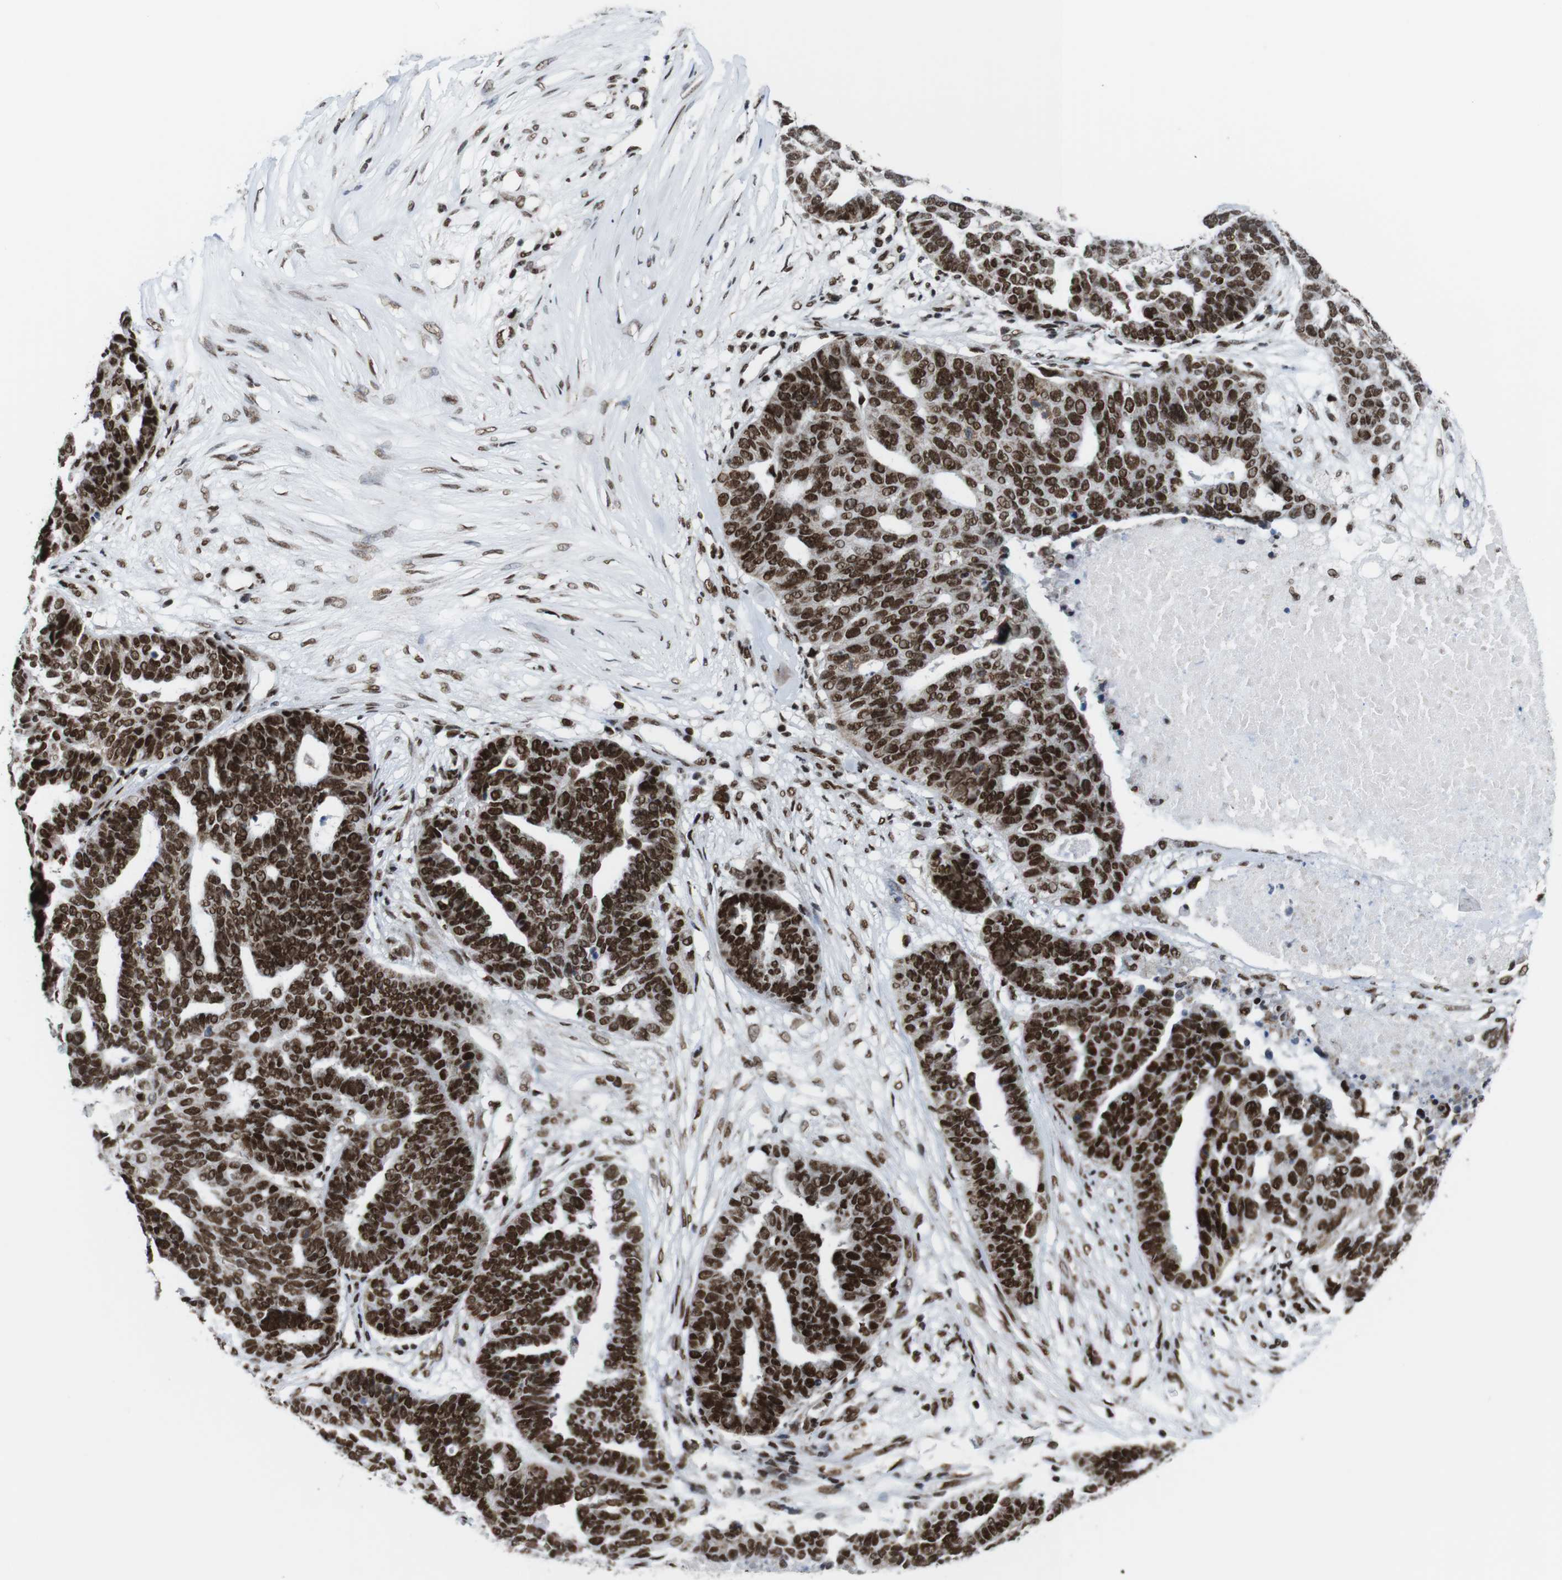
{"staining": {"intensity": "strong", "quantity": ">75%", "location": "nuclear"}, "tissue": "ovarian cancer", "cell_type": "Tumor cells", "image_type": "cancer", "snomed": [{"axis": "morphology", "description": "Cystadenocarcinoma, serous, NOS"}, {"axis": "topography", "description": "Ovary"}], "caption": "Tumor cells demonstrate high levels of strong nuclear positivity in approximately >75% of cells in human ovarian serous cystadenocarcinoma.", "gene": "ROMO1", "patient": {"sex": "female", "age": 59}}